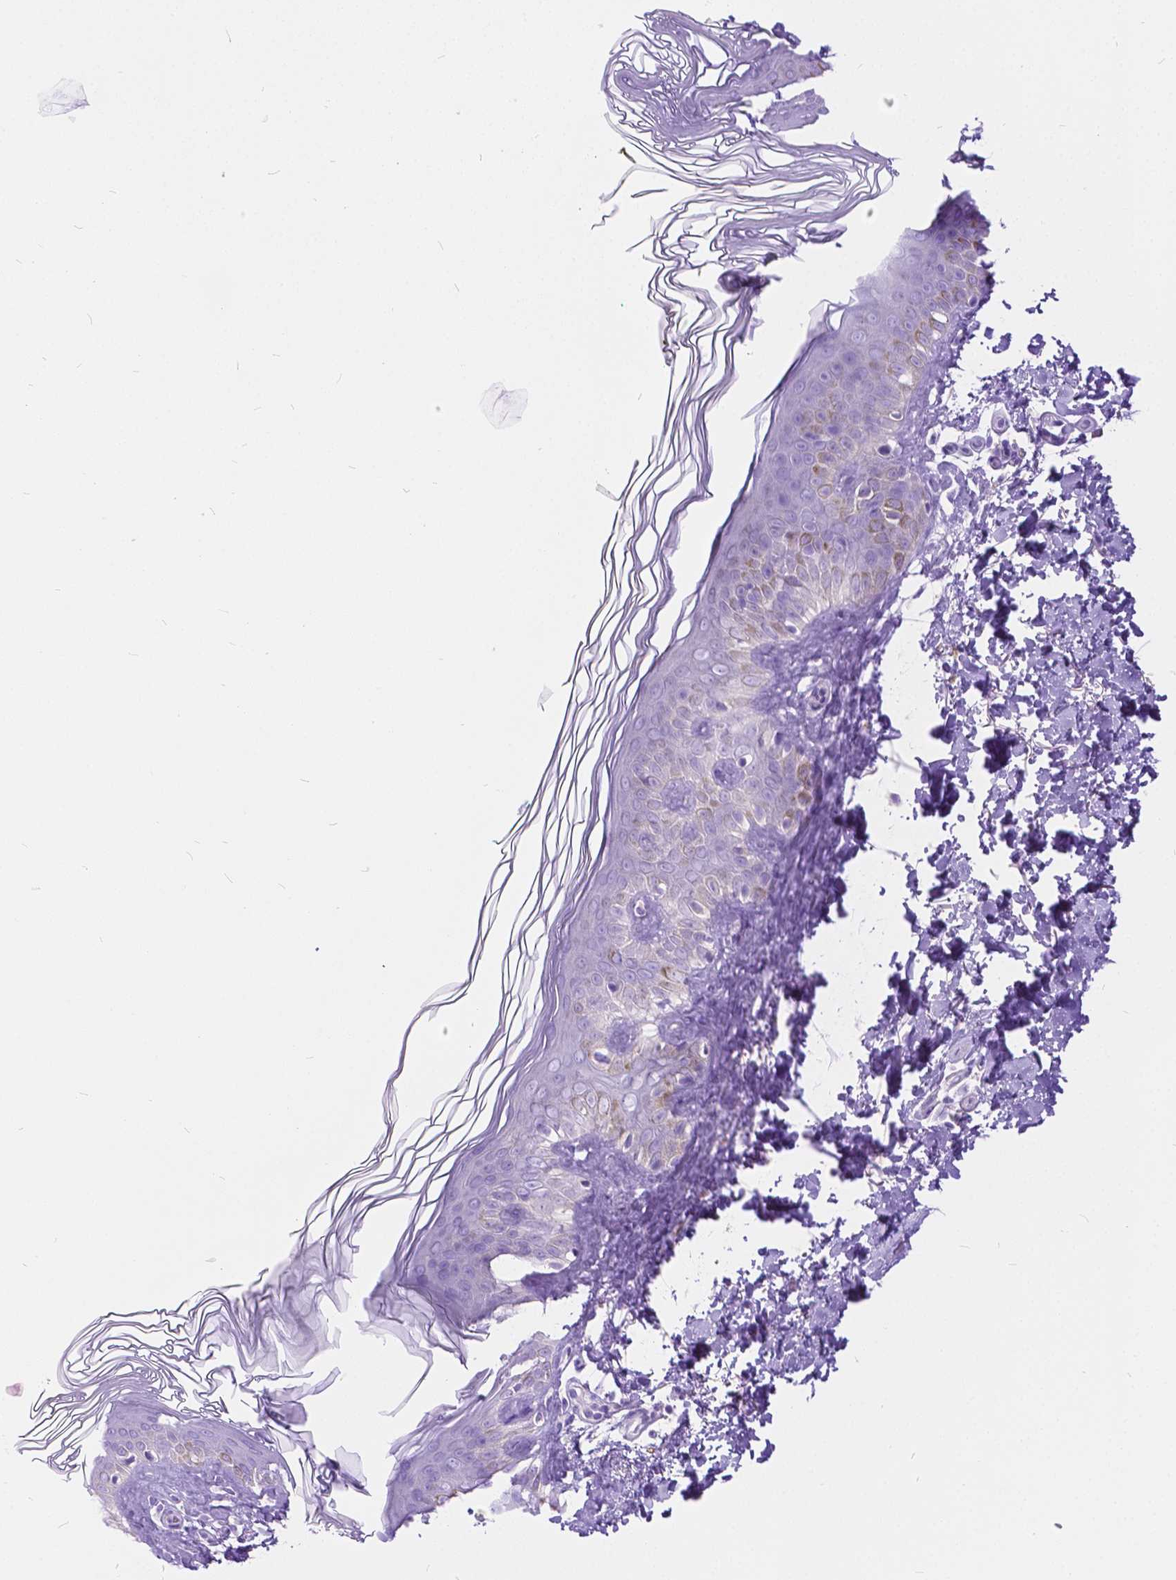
{"staining": {"intensity": "negative", "quantity": "none", "location": "none"}, "tissue": "skin", "cell_type": "Fibroblasts", "image_type": "normal", "snomed": [{"axis": "morphology", "description": "Normal tissue, NOS"}, {"axis": "topography", "description": "Skin"}, {"axis": "topography", "description": "Peripheral nerve tissue"}], "caption": "Immunohistochemistry (IHC) of normal human skin reveals no positivity in fibroblasts.", "gene": "CHRM1", "patient": {"sex": "female", "age": 45}}